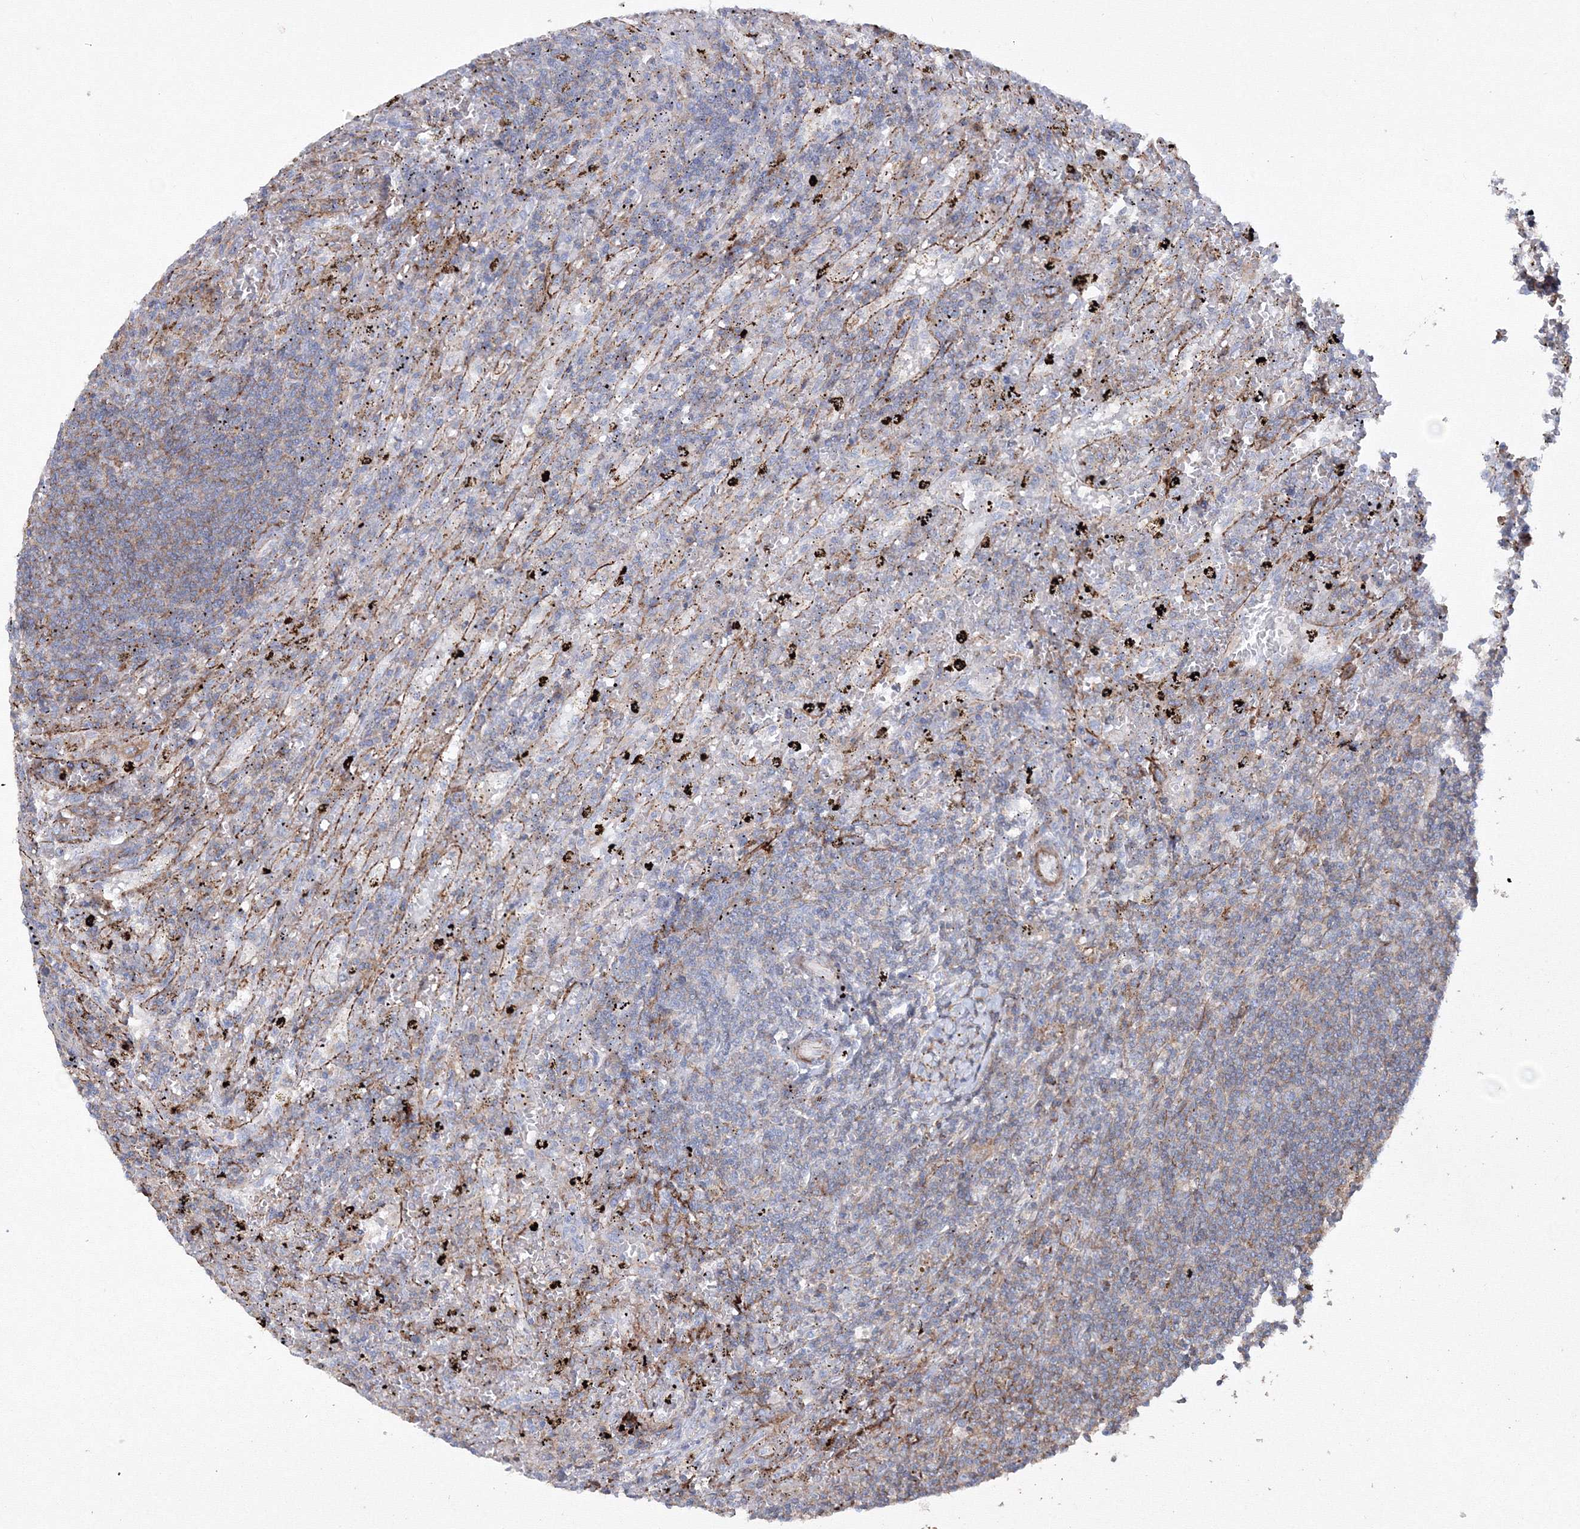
{"staining": {"intensity": "negative", "quantity": "none", "location": "none"}, "tissue": "lymphoma", "cell_type": "Tumor cells", "image_type": "cancer", "snomed": [{"axis": "morphology", "description": "Malignant lymphoma, non-Hodgkin's type, Low grade"}, {"axis": "topography", "description": "Spleen"}], "caption": "An image of human low-grade malignant lymphoma, non-Hodgkin's type is negative for staining in tumor cells.", "gene": "GPR82", "patient": {"sex": "male", "age": 76}}